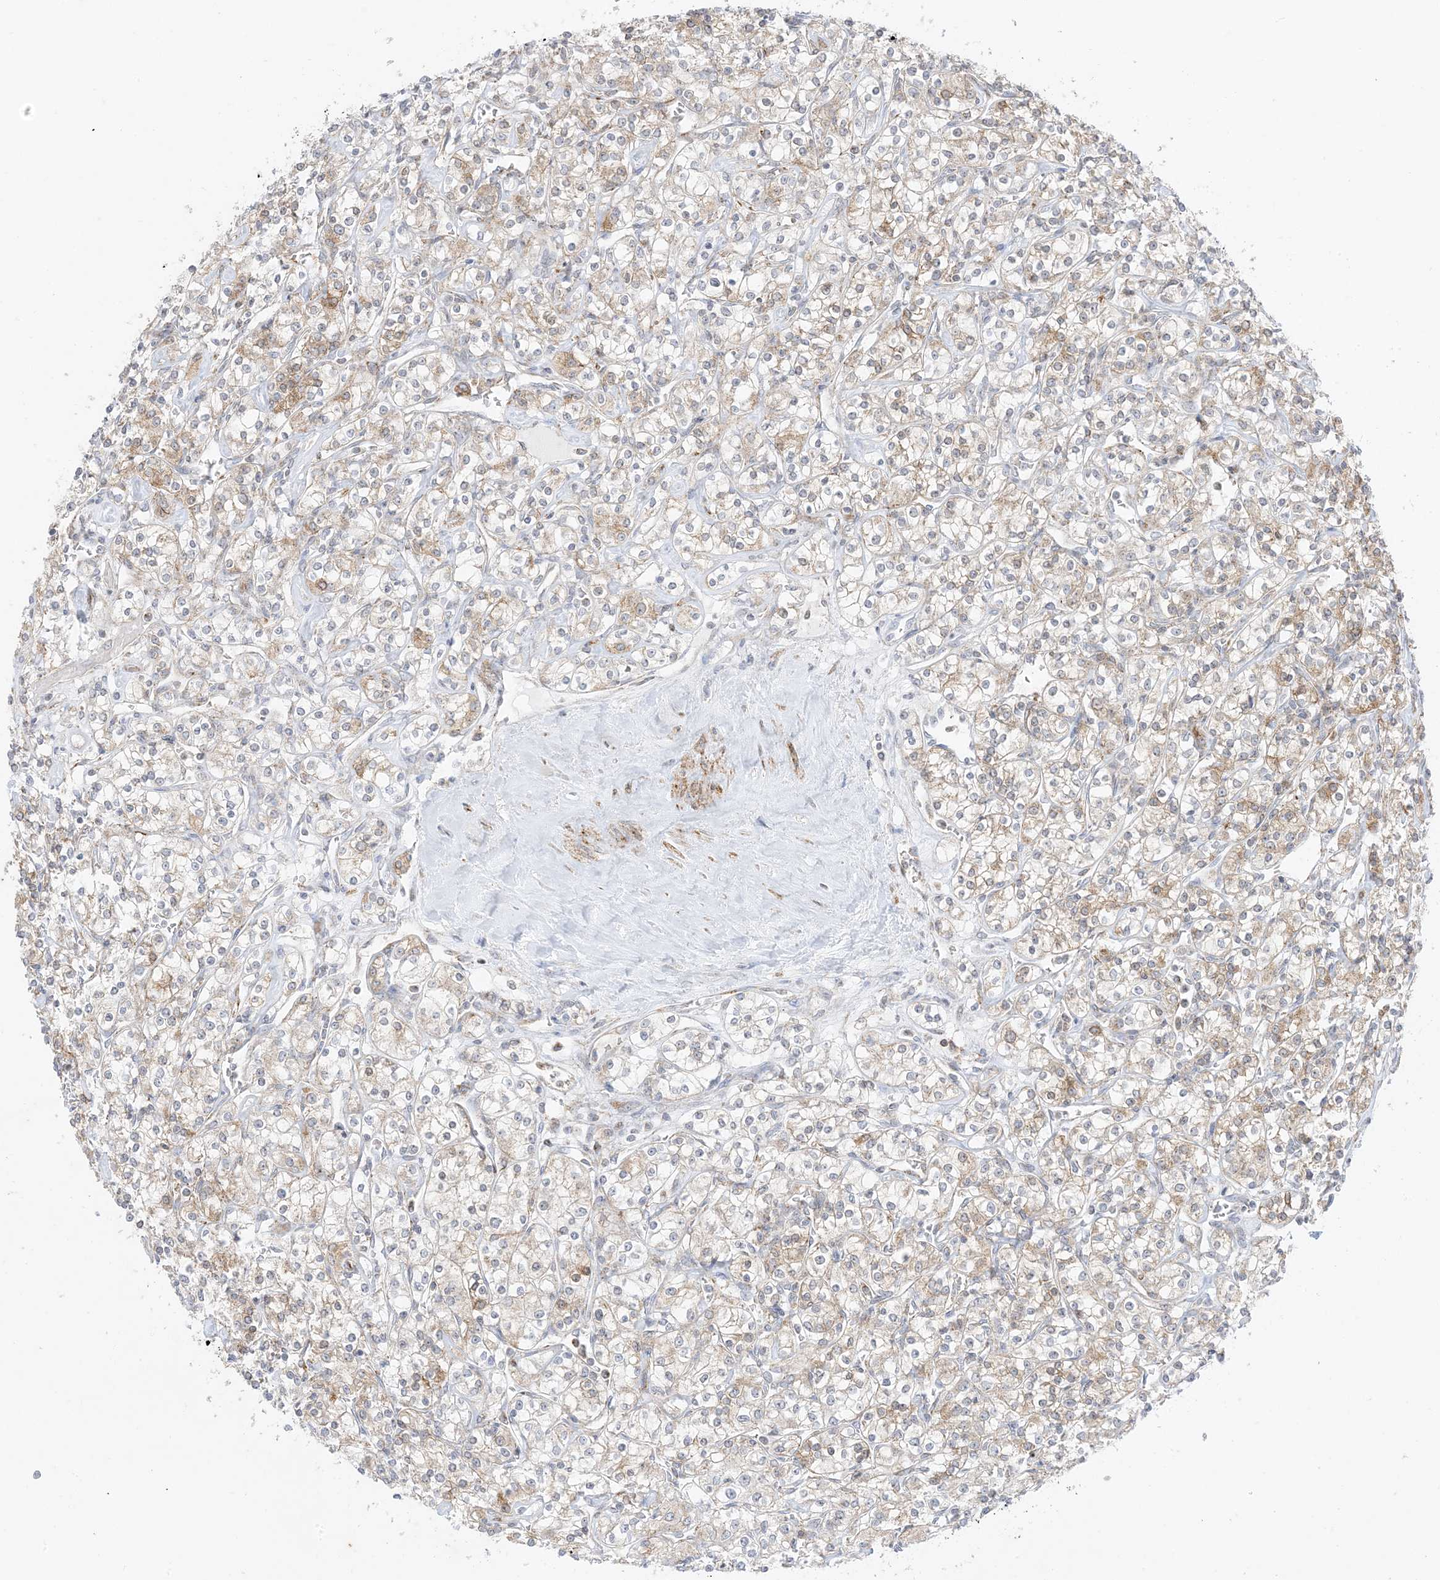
{"staining": {"intensity": "weak", "quantity": ">75%", "location": "cytoplasmic/membranous"}, "tissue": "renal cancer", "cell_type": "Tumor cells", "image_type": "cancer", "snomed": [{"axis": "morphology", "description": "Adenocarcinoma, NOS"}, {"axis": "topography", "description": "Kidney"}], "caption": "A low amount of weak cytoplasmic/membranous positivity is present in about >75% of tumor cells in renal adenocarcinoma tissue.", "gene": "RAC1", "patient": {"sex": "male", "age": 77}}